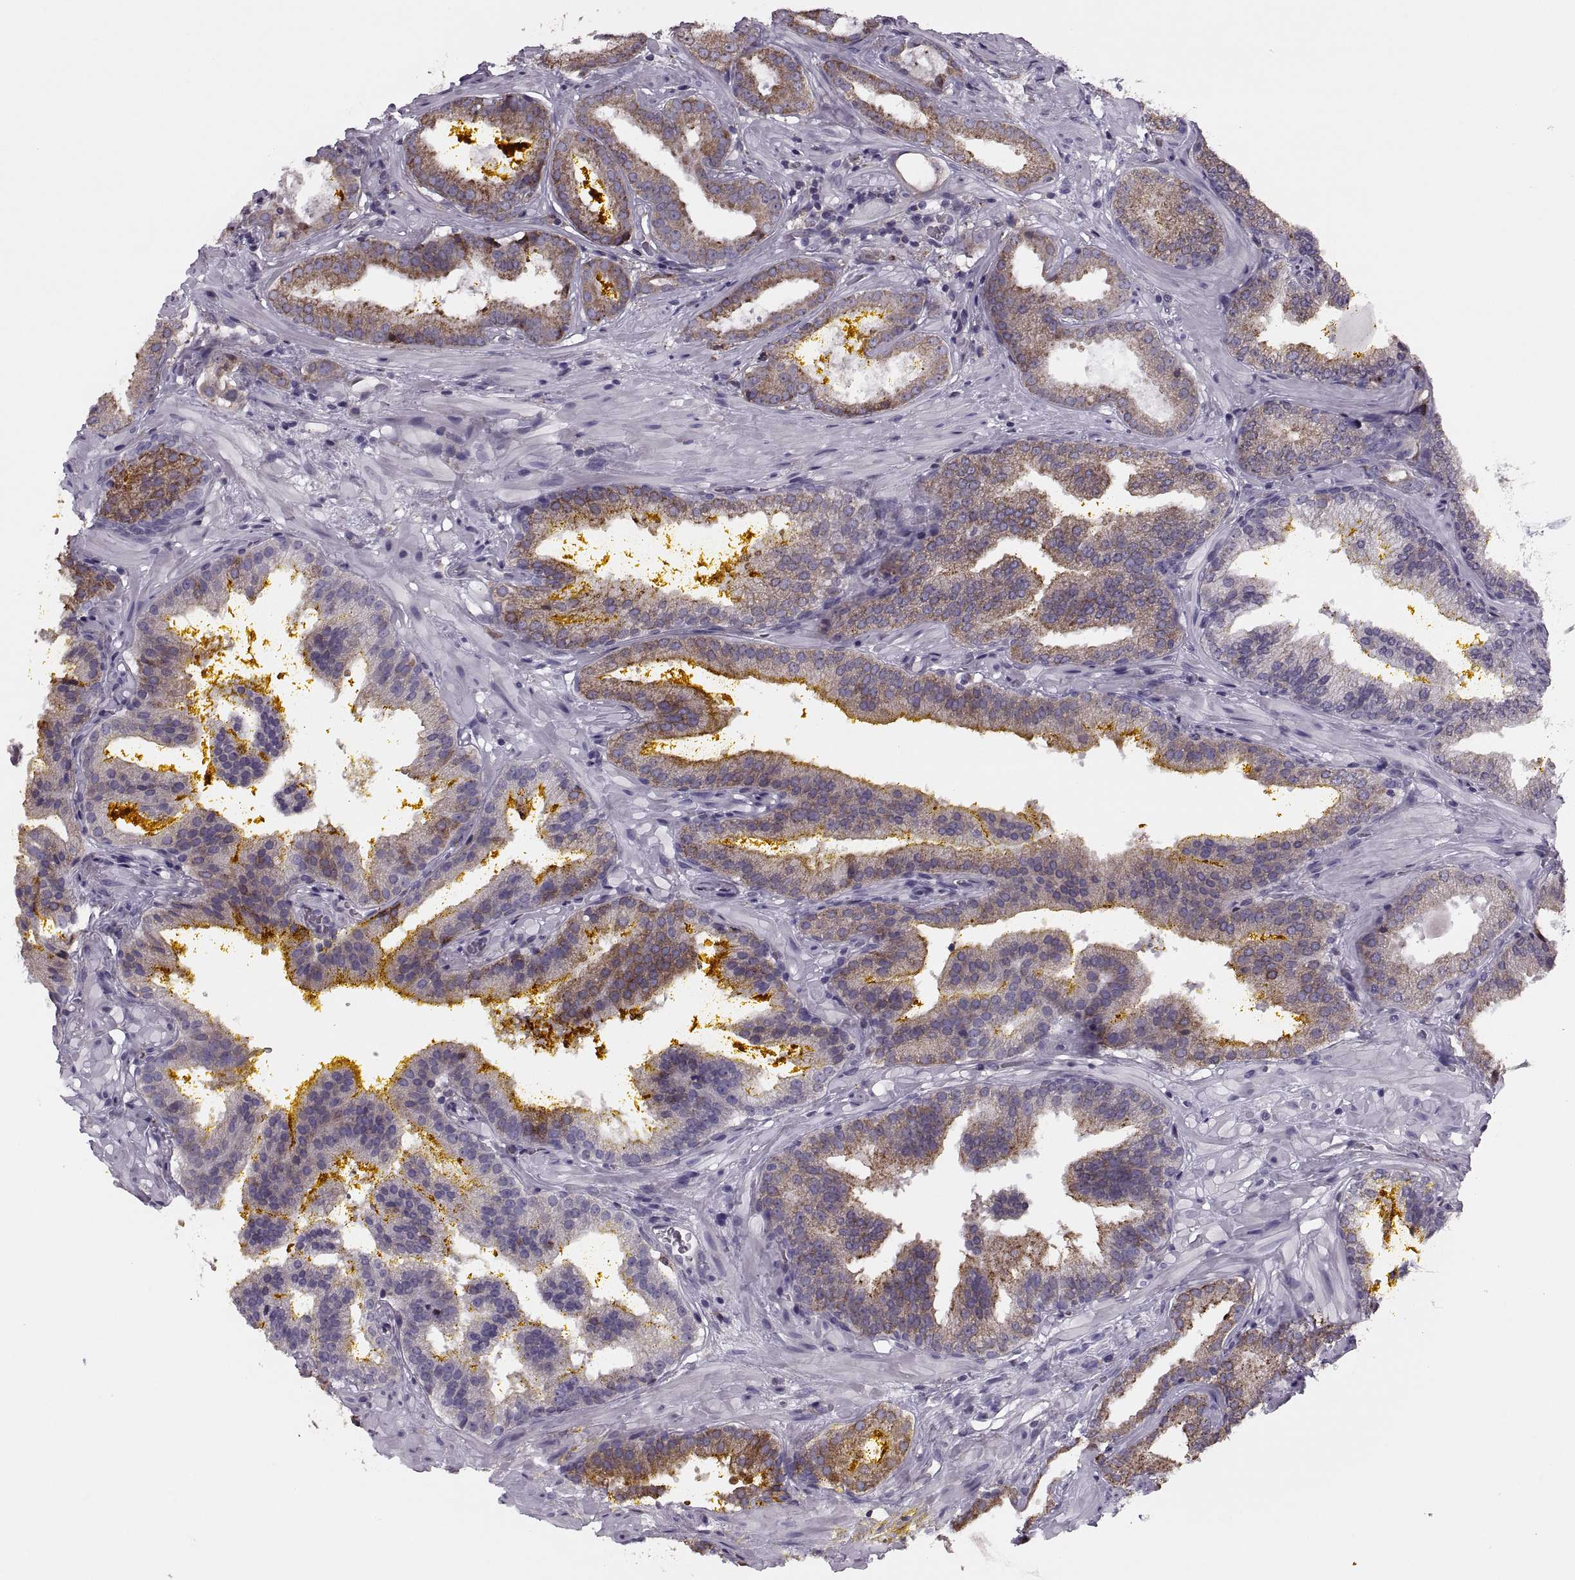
{"staining": {"intensity": "moderate", "quantity": "25%-75%", "location": "cytoplasmic/membranous"}, "tissue": "prostate cancer", "cell_type": "Tumor cells", "image_type": "cancer", "snomed": [{"axis": "morphology", "description": "Adenocarcinoma, NOS"}, {"axis": "topography", "description": "Prostate"}], "caption": "Immunohistochemical staining of human prostate cancer (adenocarcinoma) shows medium levels of moderate cytoplasmic/membranous staining in approximately 25%-75% of tumor cells. Nuclei are stained in blue.", "gene": "LETM2", "patient": {"sex": "male", "age": 63}}